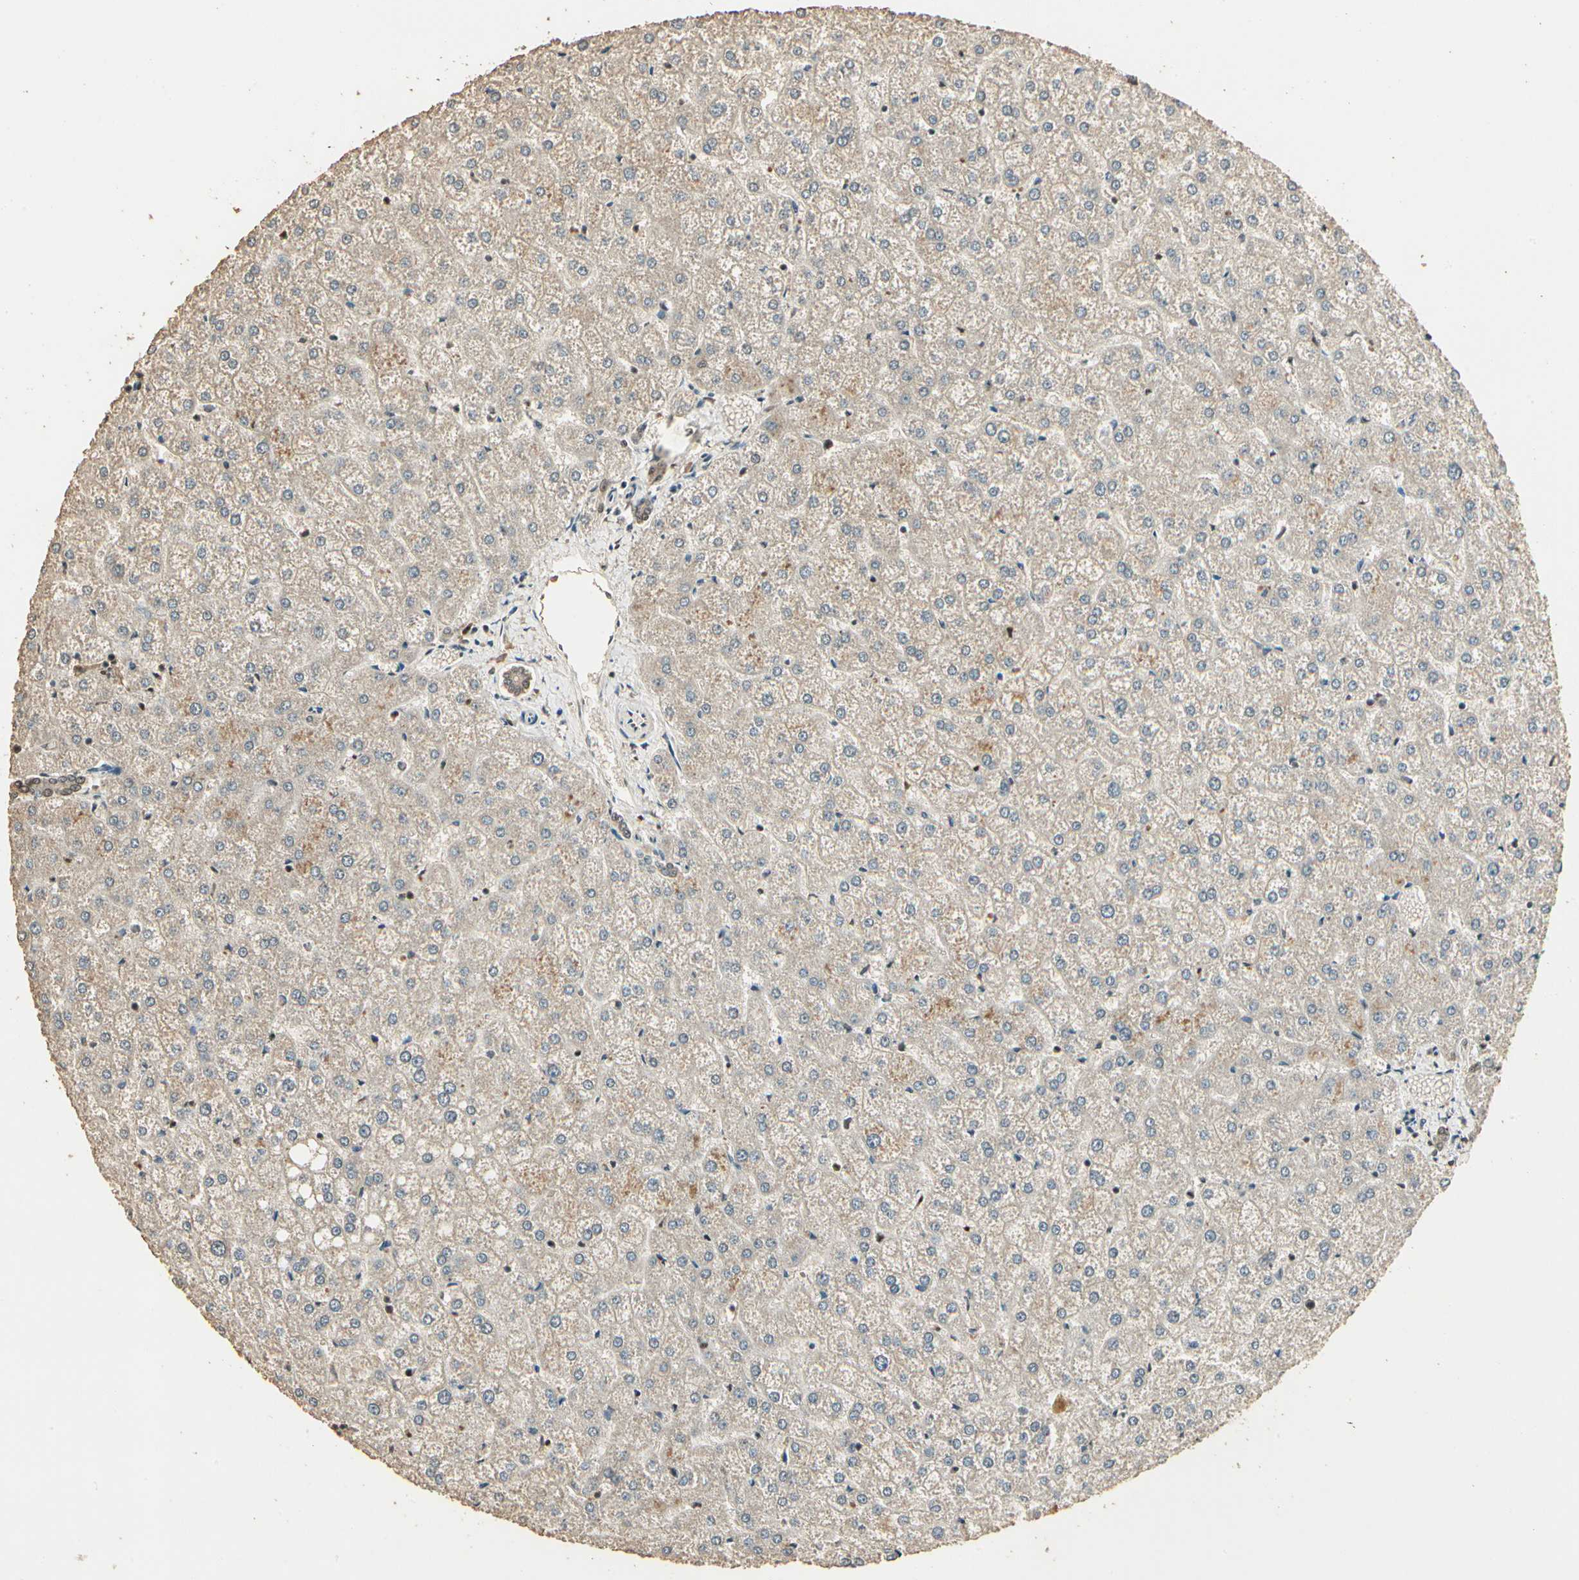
{"staining": {"intensity": "moderate", "quantity": ">75%", "location": "cytoplasmic/membranous,nuclear"}, "tissue": "liver", "cell_type": "Cholangiocytes", "image_type": "normal", "snomed": [{"axis": "morphology", "description": "Normal tissue, NOS"}, {"axis": "topography", "description": "Liver"}], "caption": "Immunohistochemical staining of benign human liver reveals moderate cytoplasmic/membranous,nuclear protein staining in about >75% of cholangiocytes. Using DAB (3,3'-diaminobenzidine) (brown) and hematoxylin (blue) stains, captured at high magnification using brightfield microscopy.", "gene": "RBM25", "patient": {"sex": "female", "age": 32}}